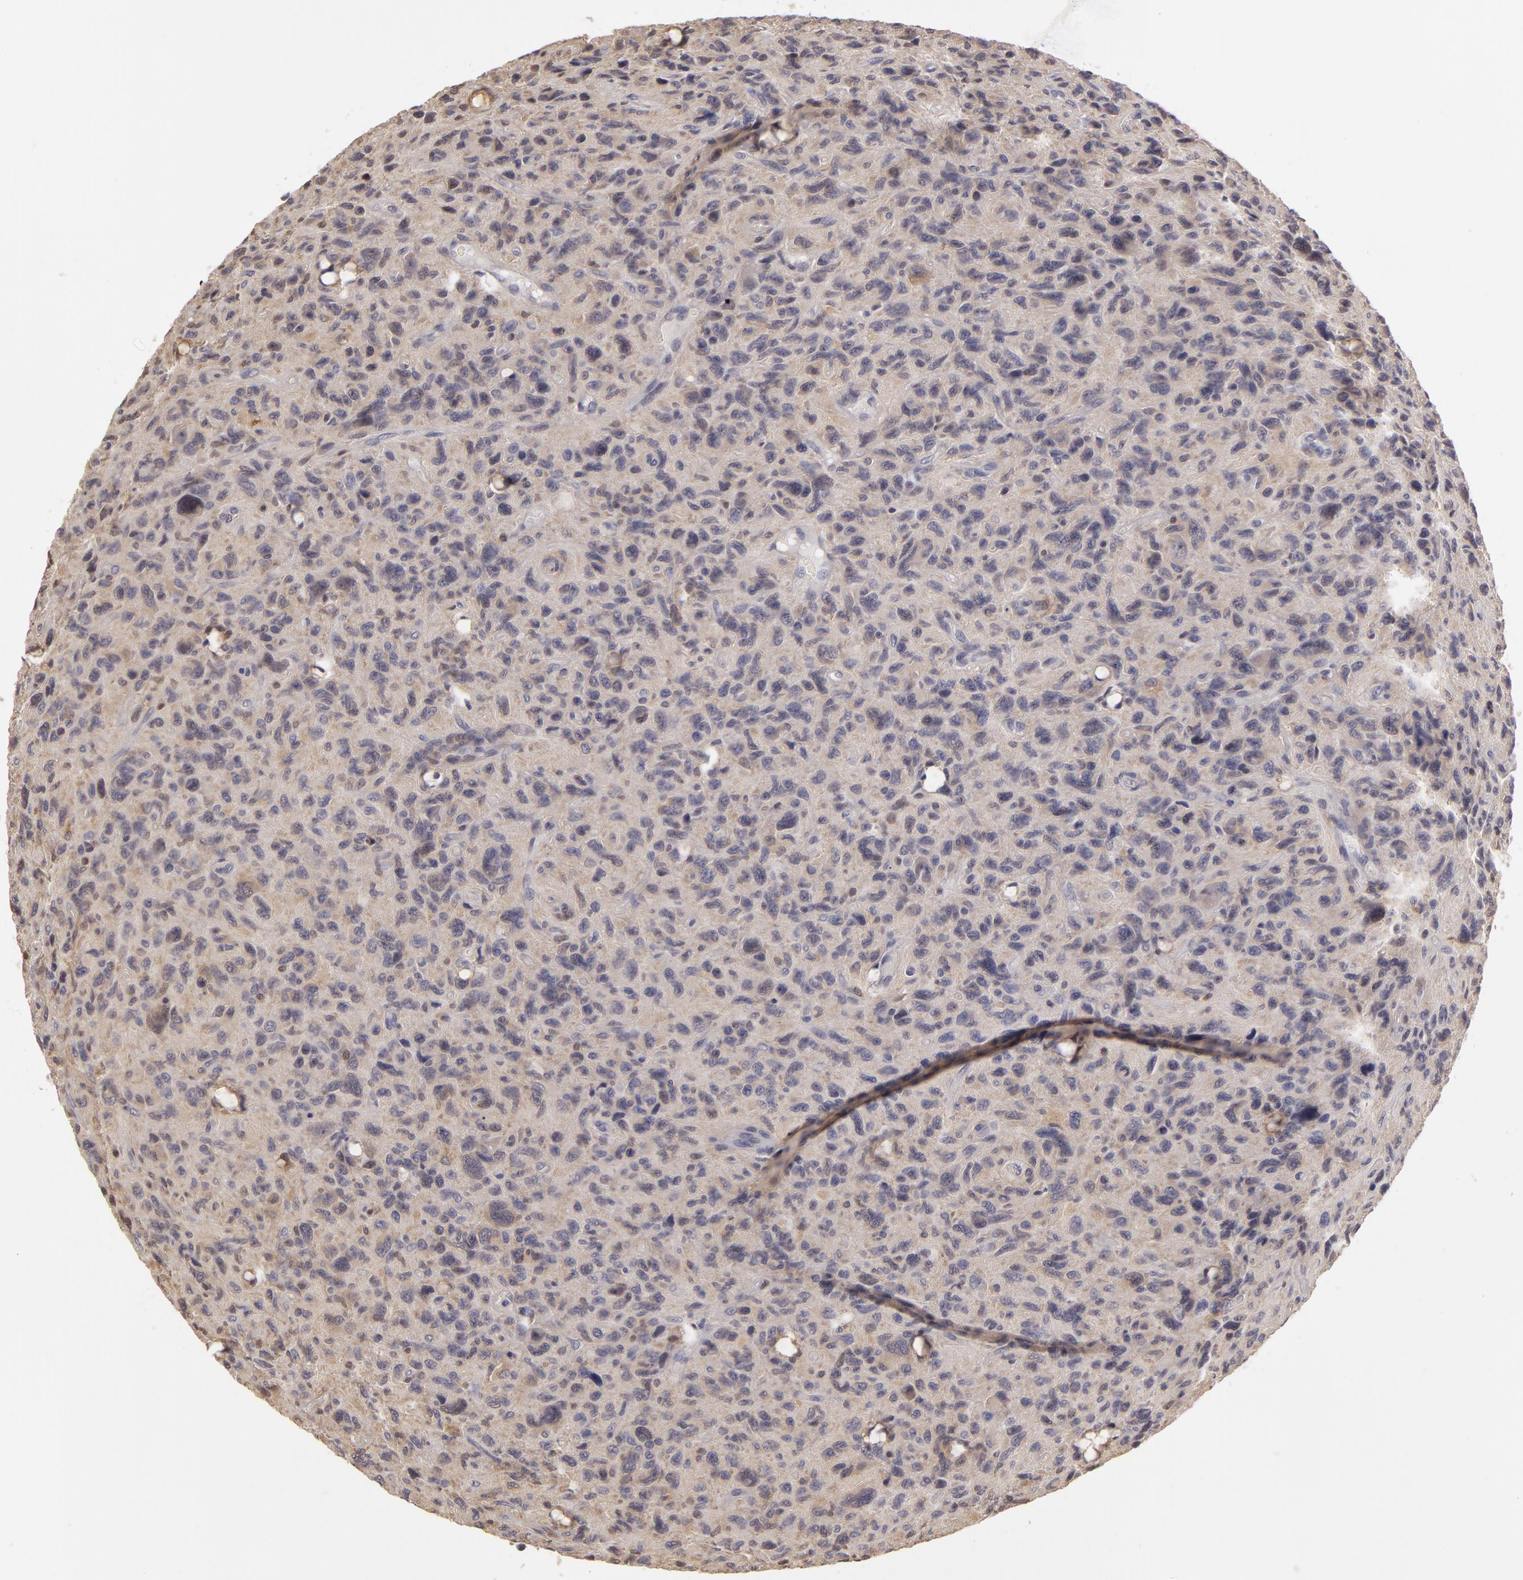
{"staining": {"intensity": "negative", "quantity": "none", "location": "none"}, "tissue": "glioma", "cell_type": "Tumor cells", "image_type": "cancer", "snomed": [{"axis": "morphology", "description": "Glioma, malignant, High grade"}, {"axis": "topography", "description": "Brain"}], "caption": "There is no significant expression in tumor cells of high-grade glioma (malignant).", "gene": "GNPDA1", "patient": {"sex": "female", "age": 60}}